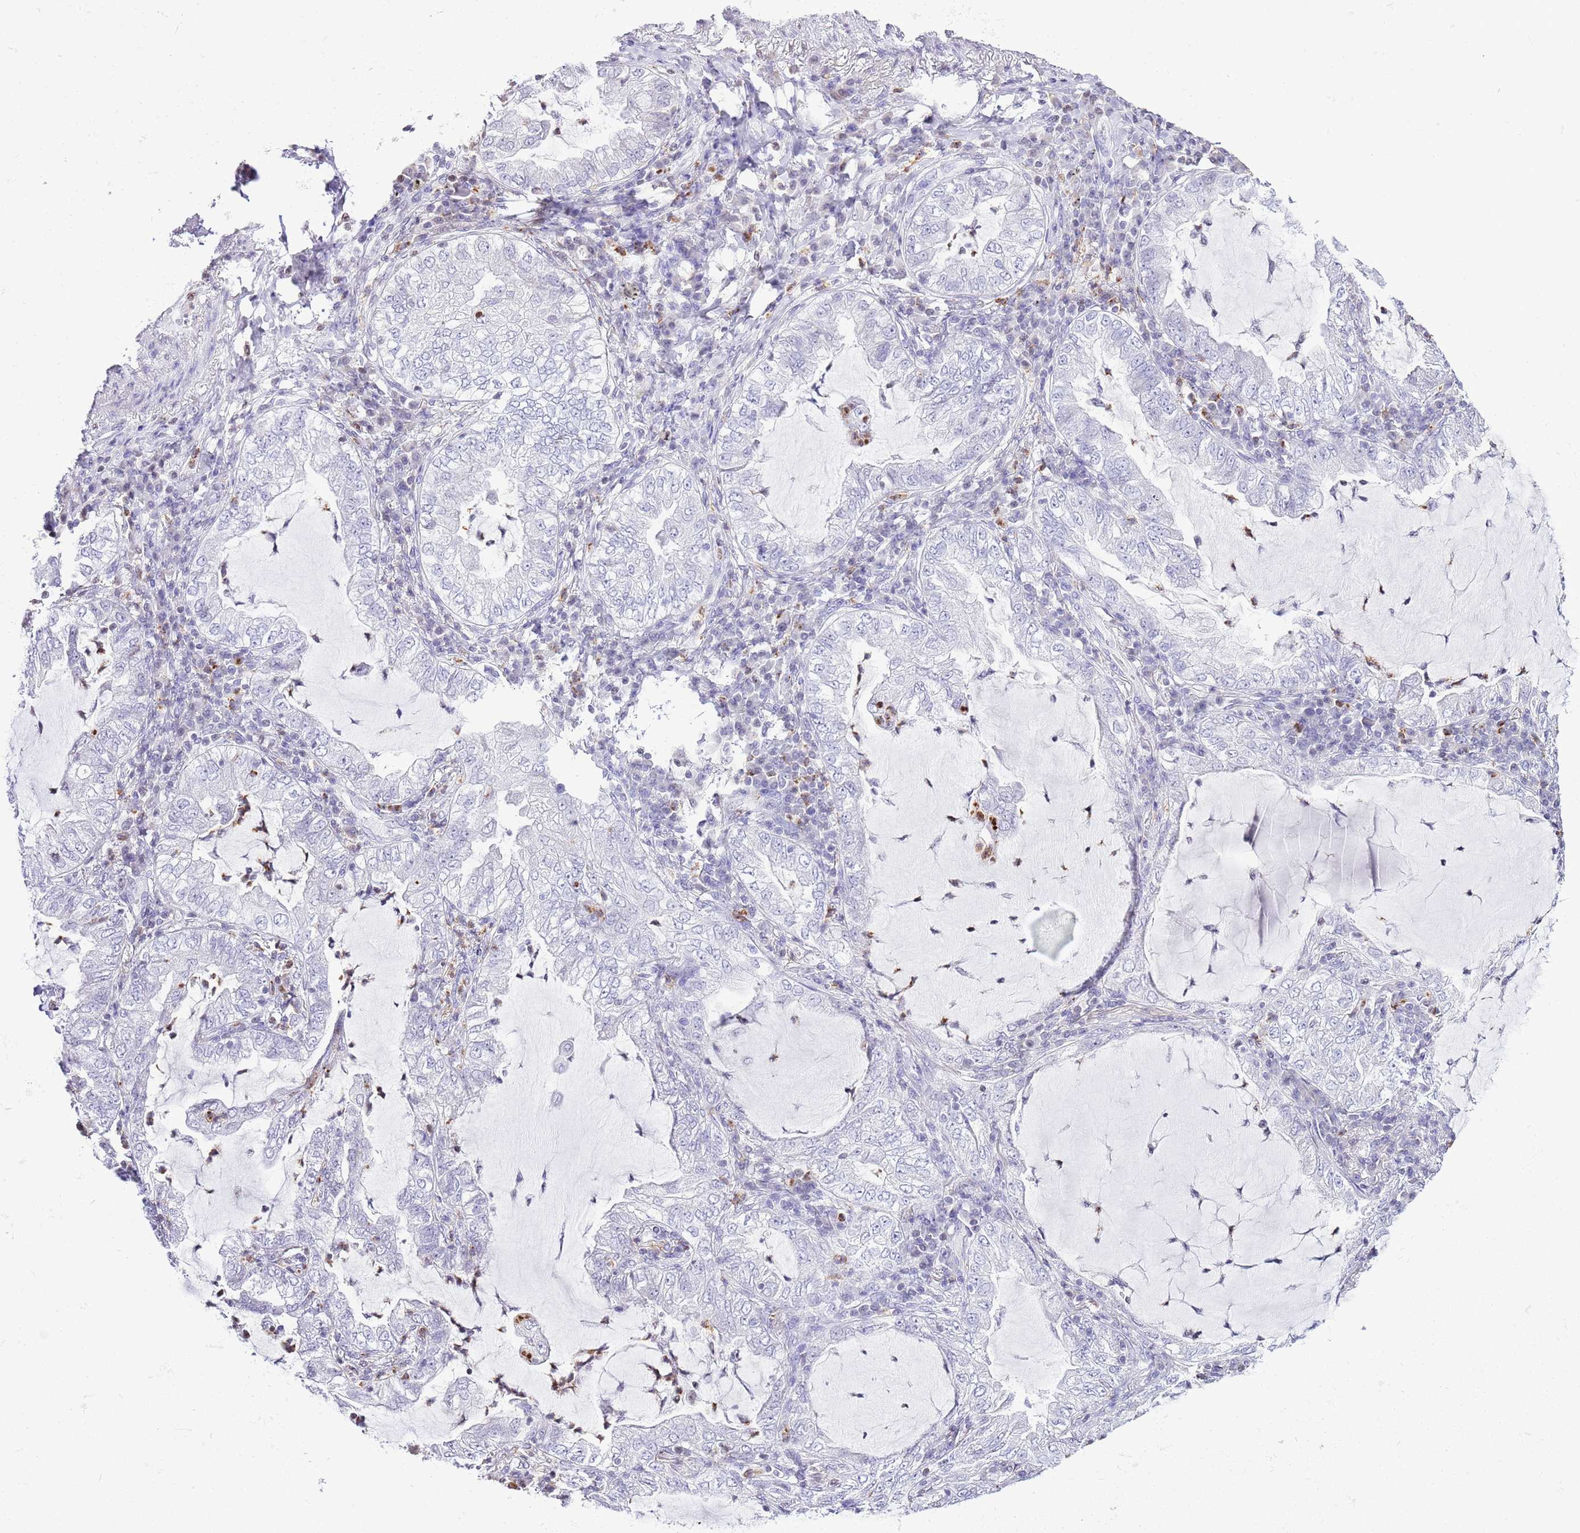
{"staining": {"intensity": "negative", "quantity": "none", "location": "none"}, "tissue": "lung cancer", "cell_type": "Tumor cells", "image_type": "cancer", "snomed": [{"axis": "morphology", "description": "Adenocarcinoma, NOS"}, {"axis": "topography", "description": "Lung"}], "caption": "Human lung adenocarcinoma stained for a protein using immunohistochemistry displays no positivity in tumor cells.", "gene": "PRR15", "patient": {"sex": "female", "age": 73}}